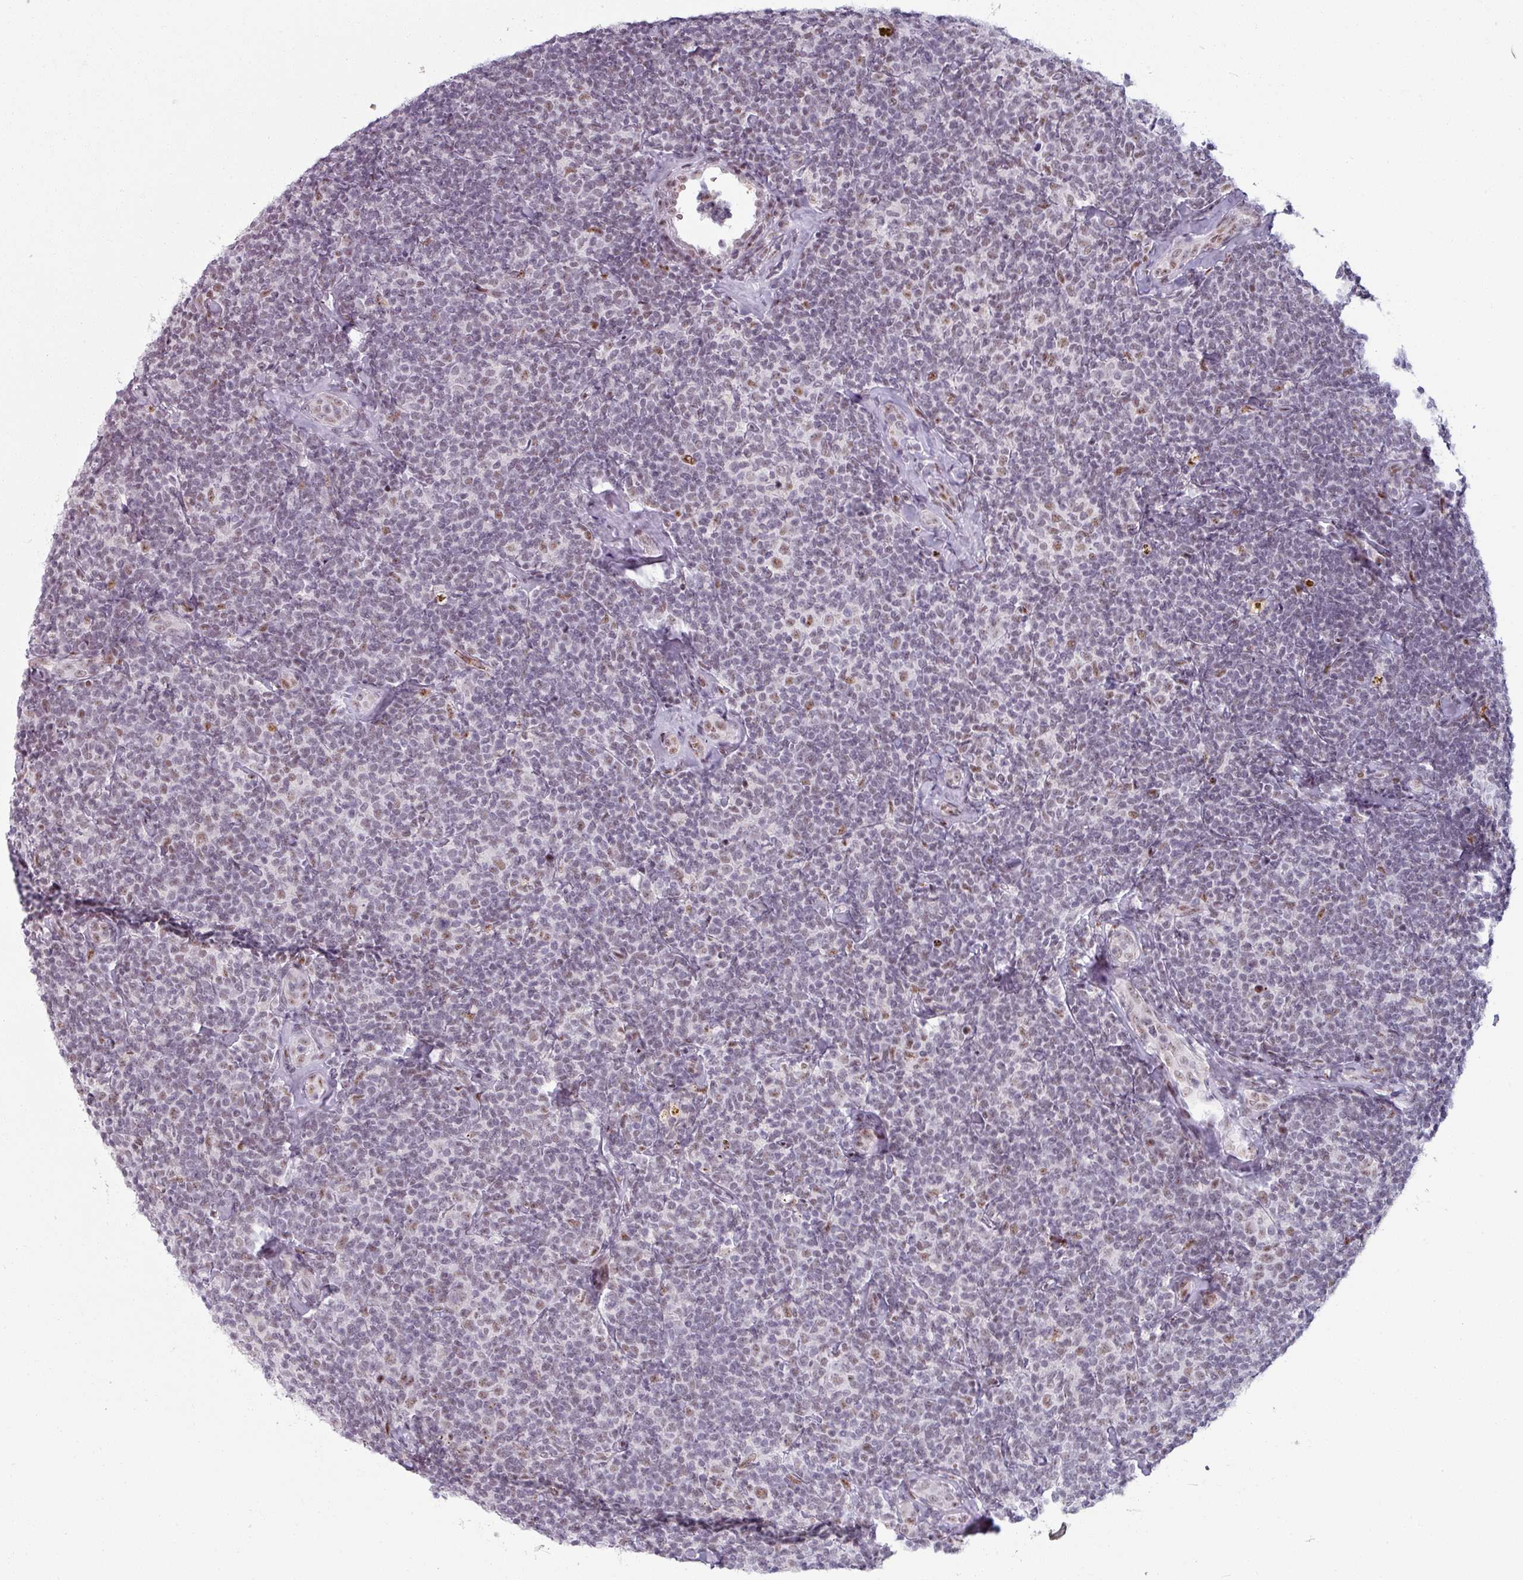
{"staining": {"intensity": "weak", "quantity": "25%-75%", "location": "nuclear"}, "tissue": "lymphoma", "cell_type": "Tumor cells", "image_type": "cancer", "snomed": [{"axis": "morphology", "description": "Malignant lymphoma, non-Hodgkin's type, Low grade"}, {"axis": "topography", "description": "Lymph node"}], "caption": "DAB immunohistochemical staining of low-grade malignant lymphoma, non-Hodgkin's type shows weak nuclear protein expression in approximately 25%-75% of tumor cells.", "gene": "NCOR1", "patient": {"sex": "female", "age": 56}}